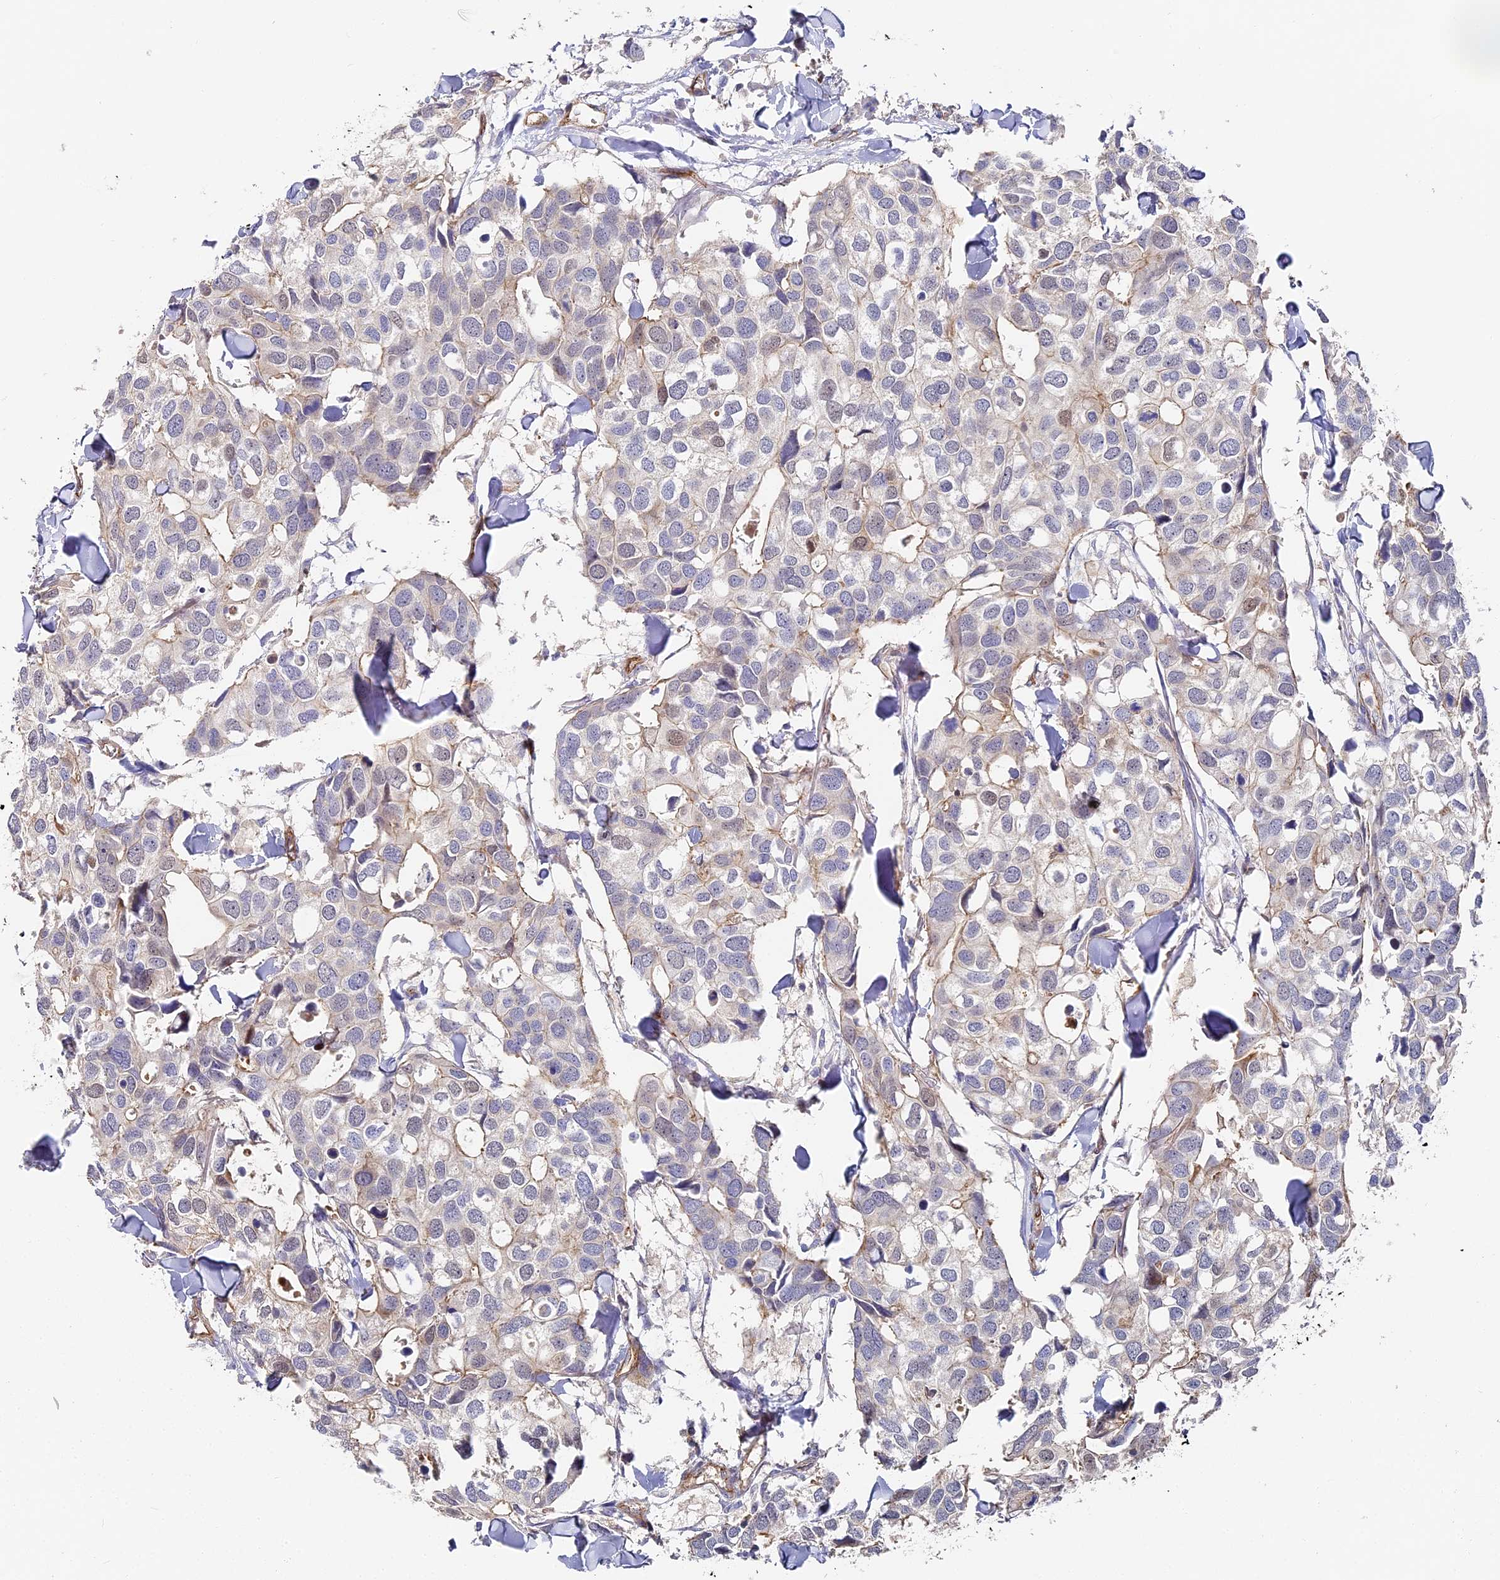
{"staining": {"intensity": "negative", "quantity": "none", "location": "none"}, "tissue": "breast cancer", "cell_type": "Tumor cells", "image_type": "cancer", "snomed": [{"axis": "morphology", "description": "Duct carcinoma"}, {"axis": "topography", "description": "Breast"}], "caption": "Protein analysis of breast infiltrating ductal carcinoma demonstrates no significant expression in tumor cells.", "gene": "CCDC30", "patient": {"sex": "female", "age": 83}}